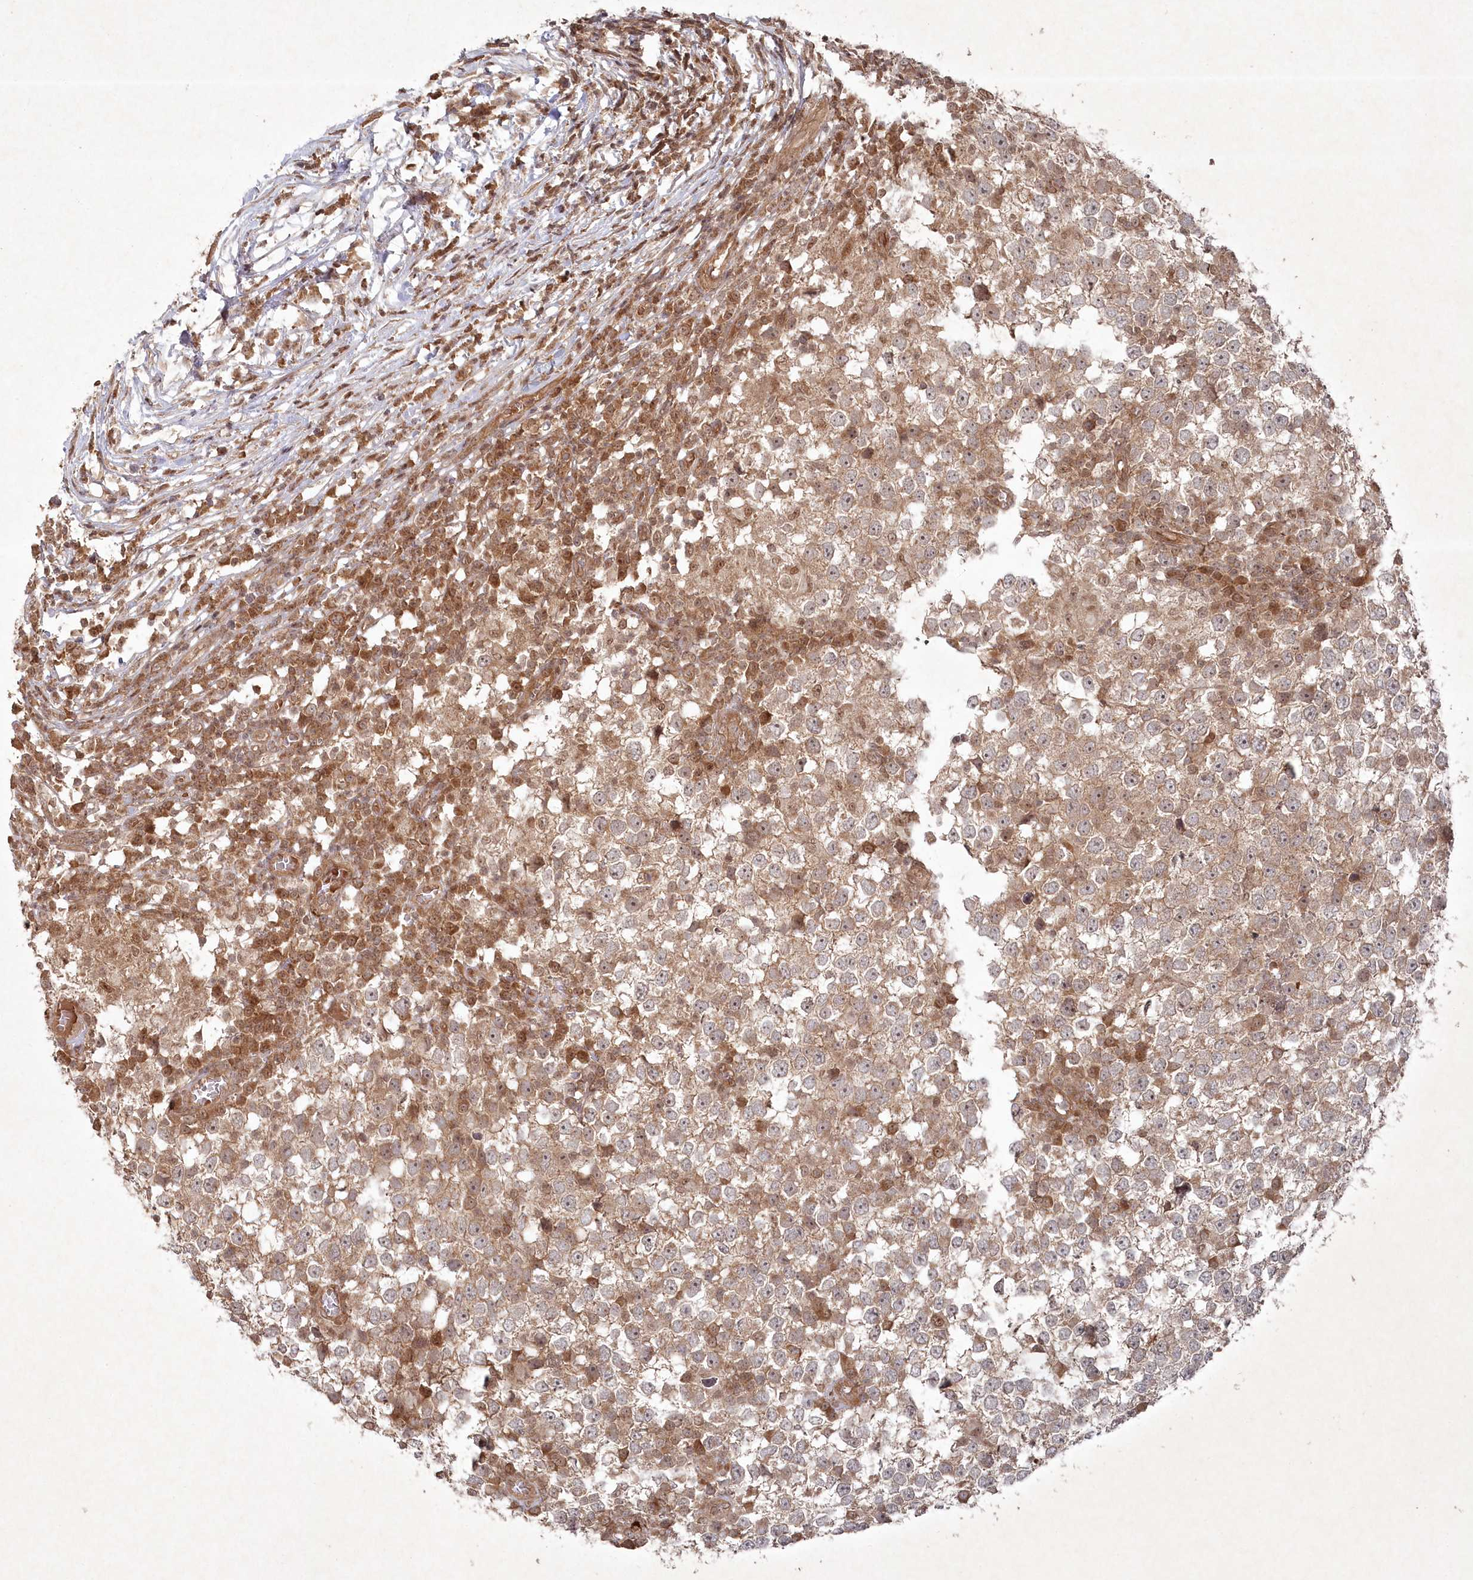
{"staining": {"intensity": "weak", "quantity": ">75%", "location": "cytoplasmic/membranous"}, "tissue": "testis cancer", "cell_type": "Tumor cells", "image_type": "cancer", "snomed": [{"axis": "morphology", "description": "Seminoma, NOS"}, {"axis": "topography", "description": "Testis"}], "caption": "Immunohistochemistry image of testis cancer stained for a protein (brown), which shows low levels of weak cytoplasmic/membranous expression in approximately >75% of tumor cells.", "gene": "FBXL17", "patient": {"sex": "male", "age": 65}}